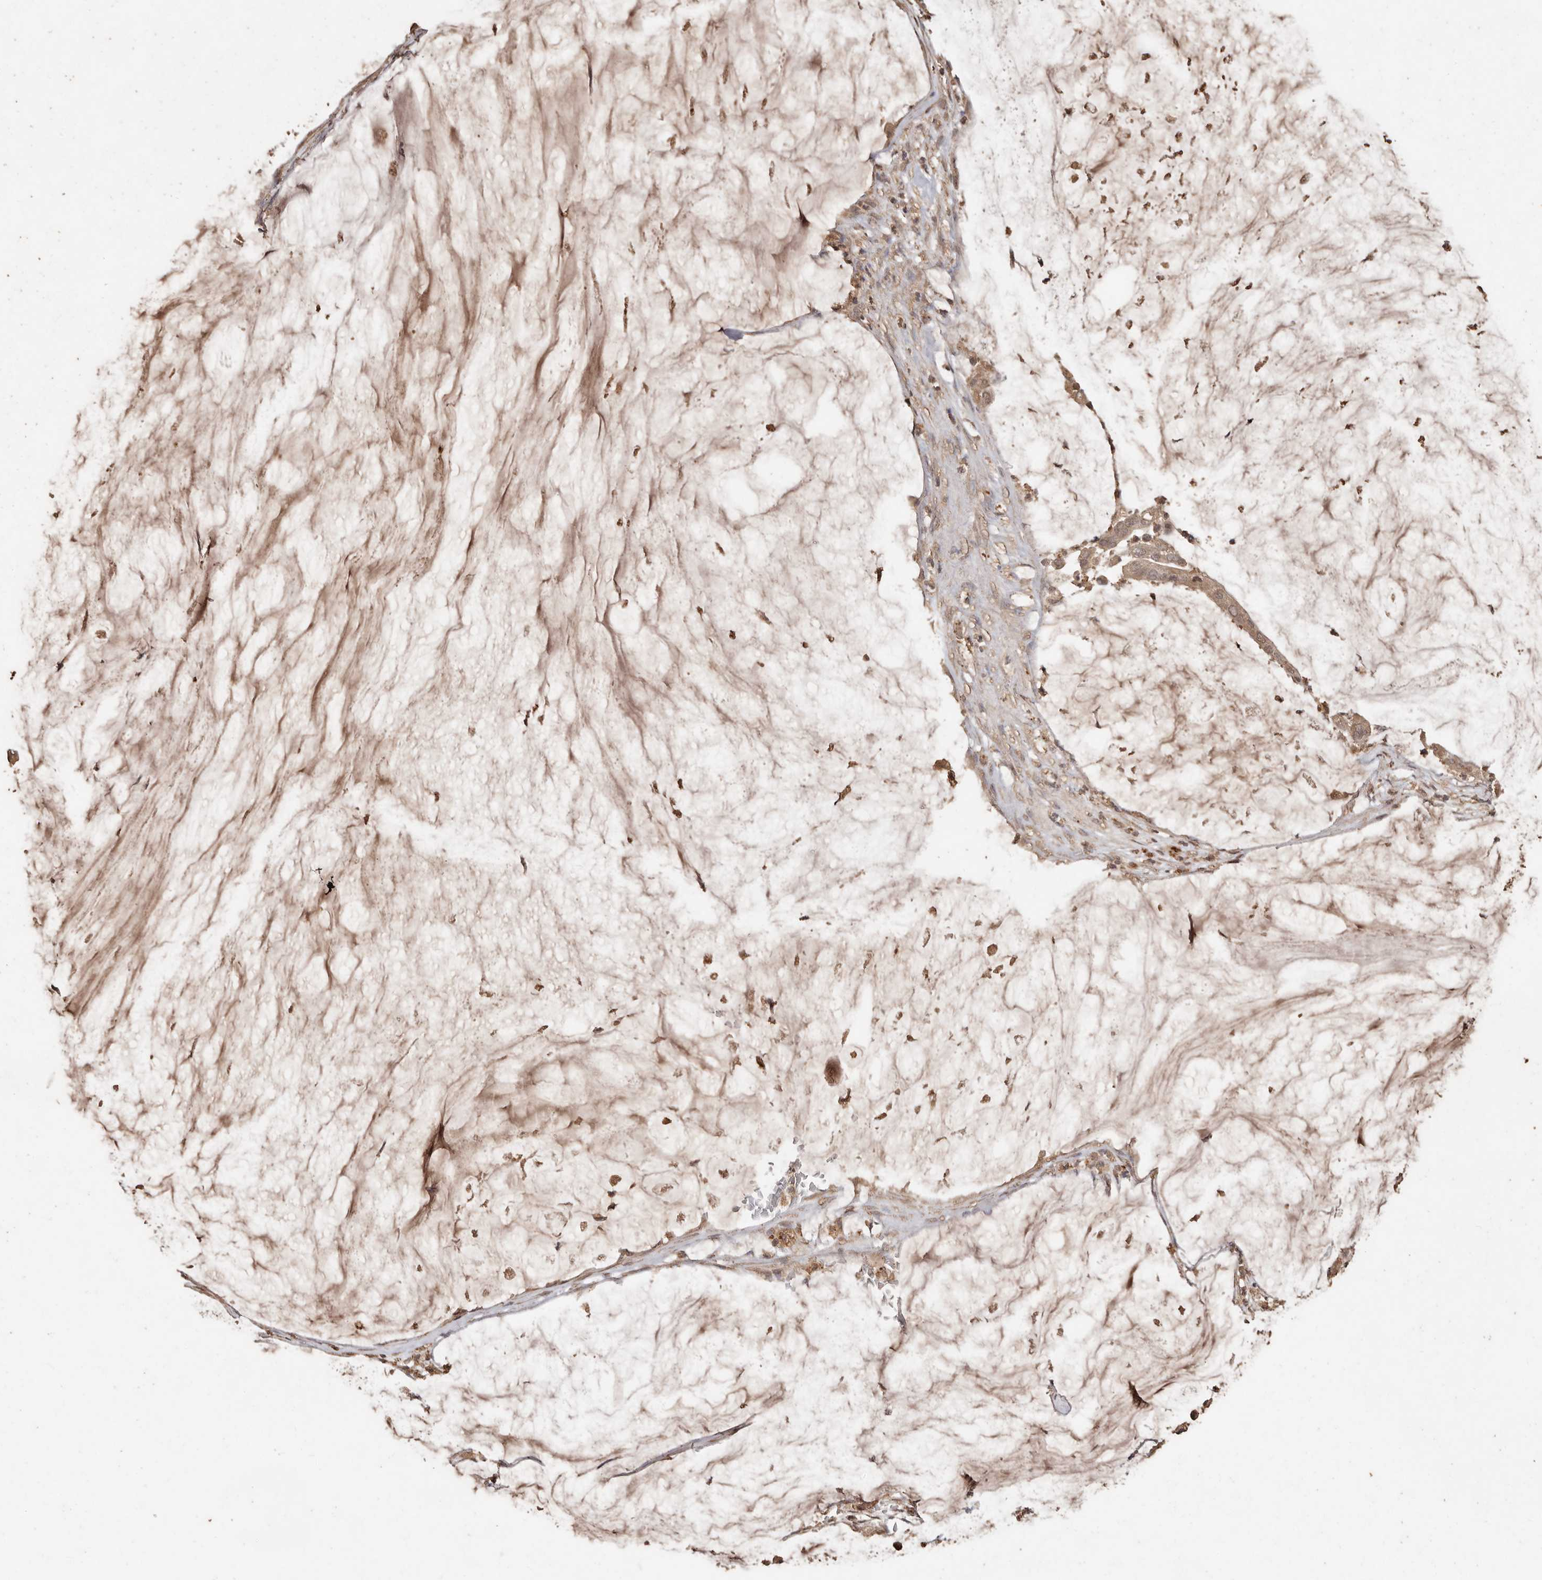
{"staining": {"intensity": "weak", "quantity": ">75%", "location": "cytoplasmic/membranous"}, "tissue": "pancreatic cancer", "cell_type": "Tumor cells", "image_type": "cancer", "snomed": [{"axis": "morphology", "description": "Adenocarcinoma, NOS"}, {"axis": "topography", "description": "Pancreas"}], "caption": "This image shows adenocarcinoma (pancreatic) stained with IHC to label a protein in brown. The cytoplasmic/membranous of tumor cells show weak positivity for the protein. Nuclei are counter-stained blue.", "gene": "PKDCC", "patient": {"sex": "male", "age": 41}}